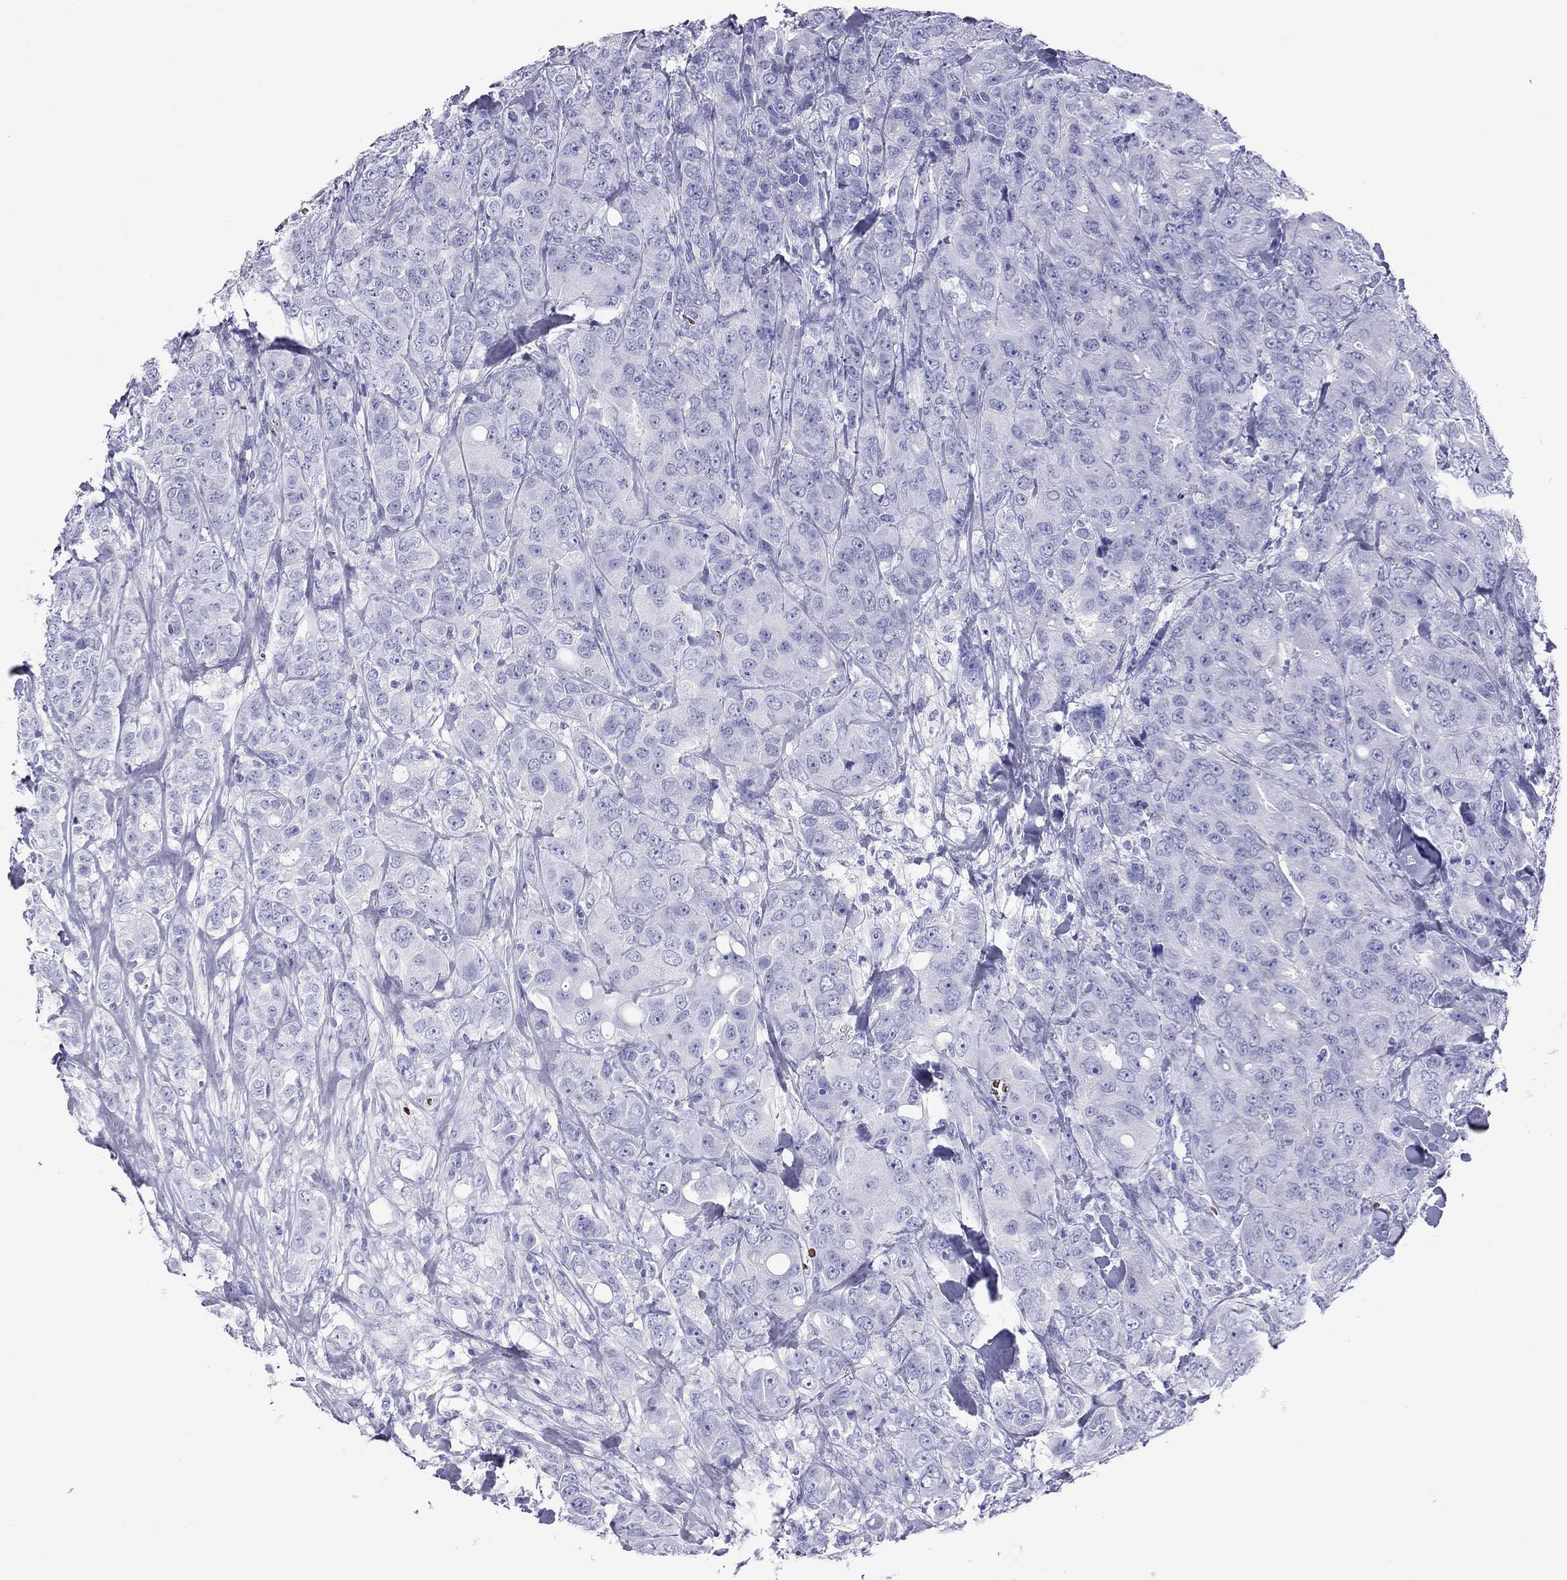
{"staining": {"intensity": "negative", "quantity": "none", "location": "none"}, "tissue": "breast cancer", "cell_type": "Tumor cells", "image_type": "cancer", "snomed": [{"axis": "morphology", "description": "Duct carcinoma"}, {"axis": "topography", "description": "Breast"}], "caption": "IHC of human intraductal carcinoma (breast) demonstrates no expression in tumor cells. (DAB immunohistochemistry visualized using brightfield microscopy, high magnification).", "gene": "PTPRN", "patient": {"sex": "female", "age": 43}}